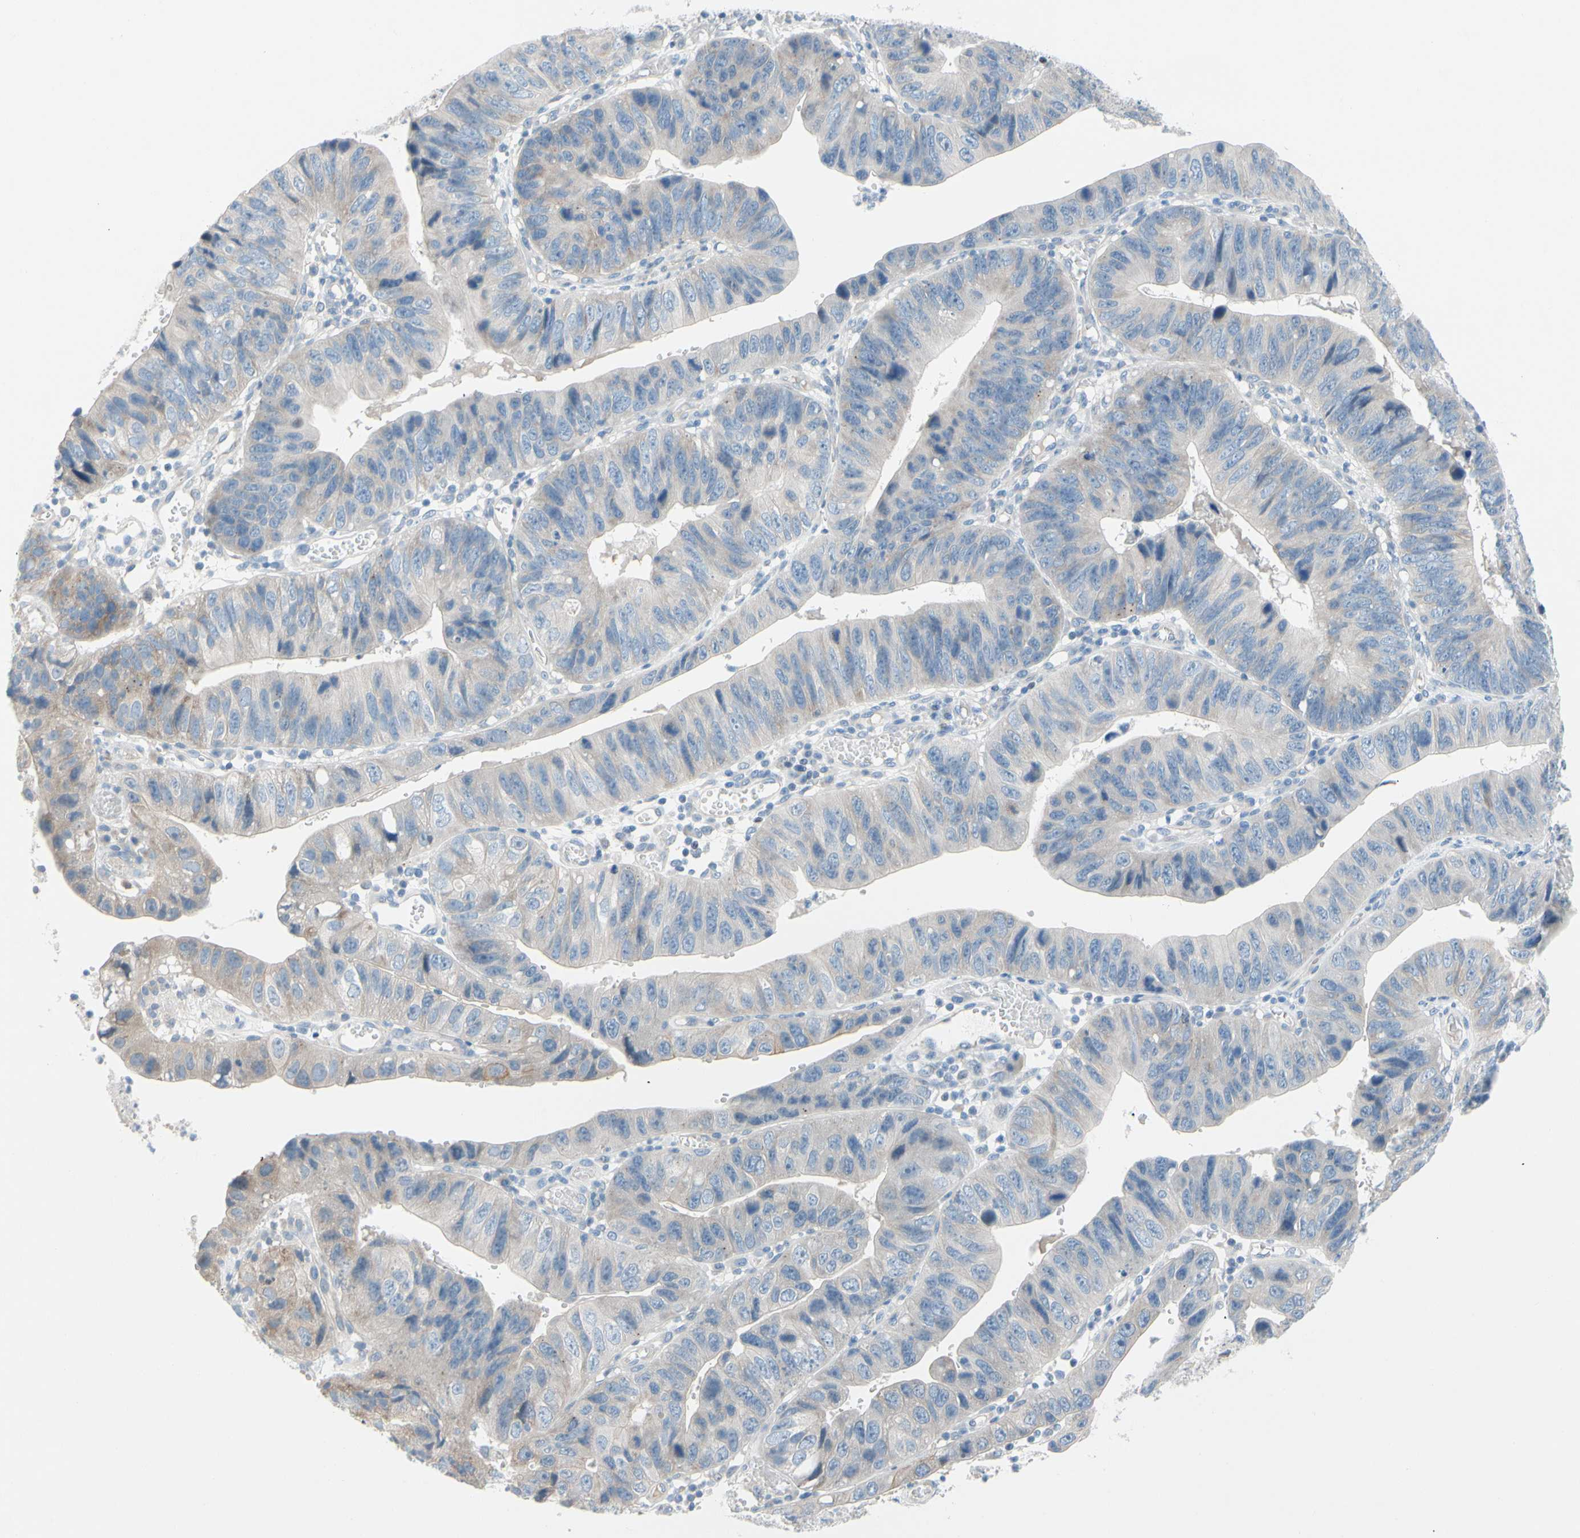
{"staining": {"intensity": "negative", "quantity": "none", "location": "none"}, "tissue": "stomach cancer", "cell_type": "Tumor cells", "image_type": "cancer", "snomed": [{"axis": "morphology", "description": "Adenocarcinoma, NOS"}, {"axis": "topography", "description": "Stomach"}], "caption": "DAB (3,3'-diaminobenzidine) immunohistochemical staining of human adenocarcinoma (stomach) shows no significant positivity in tumor cells.", "gene": "ZNF132", "patient": {"sex": "male", "age": 59}}